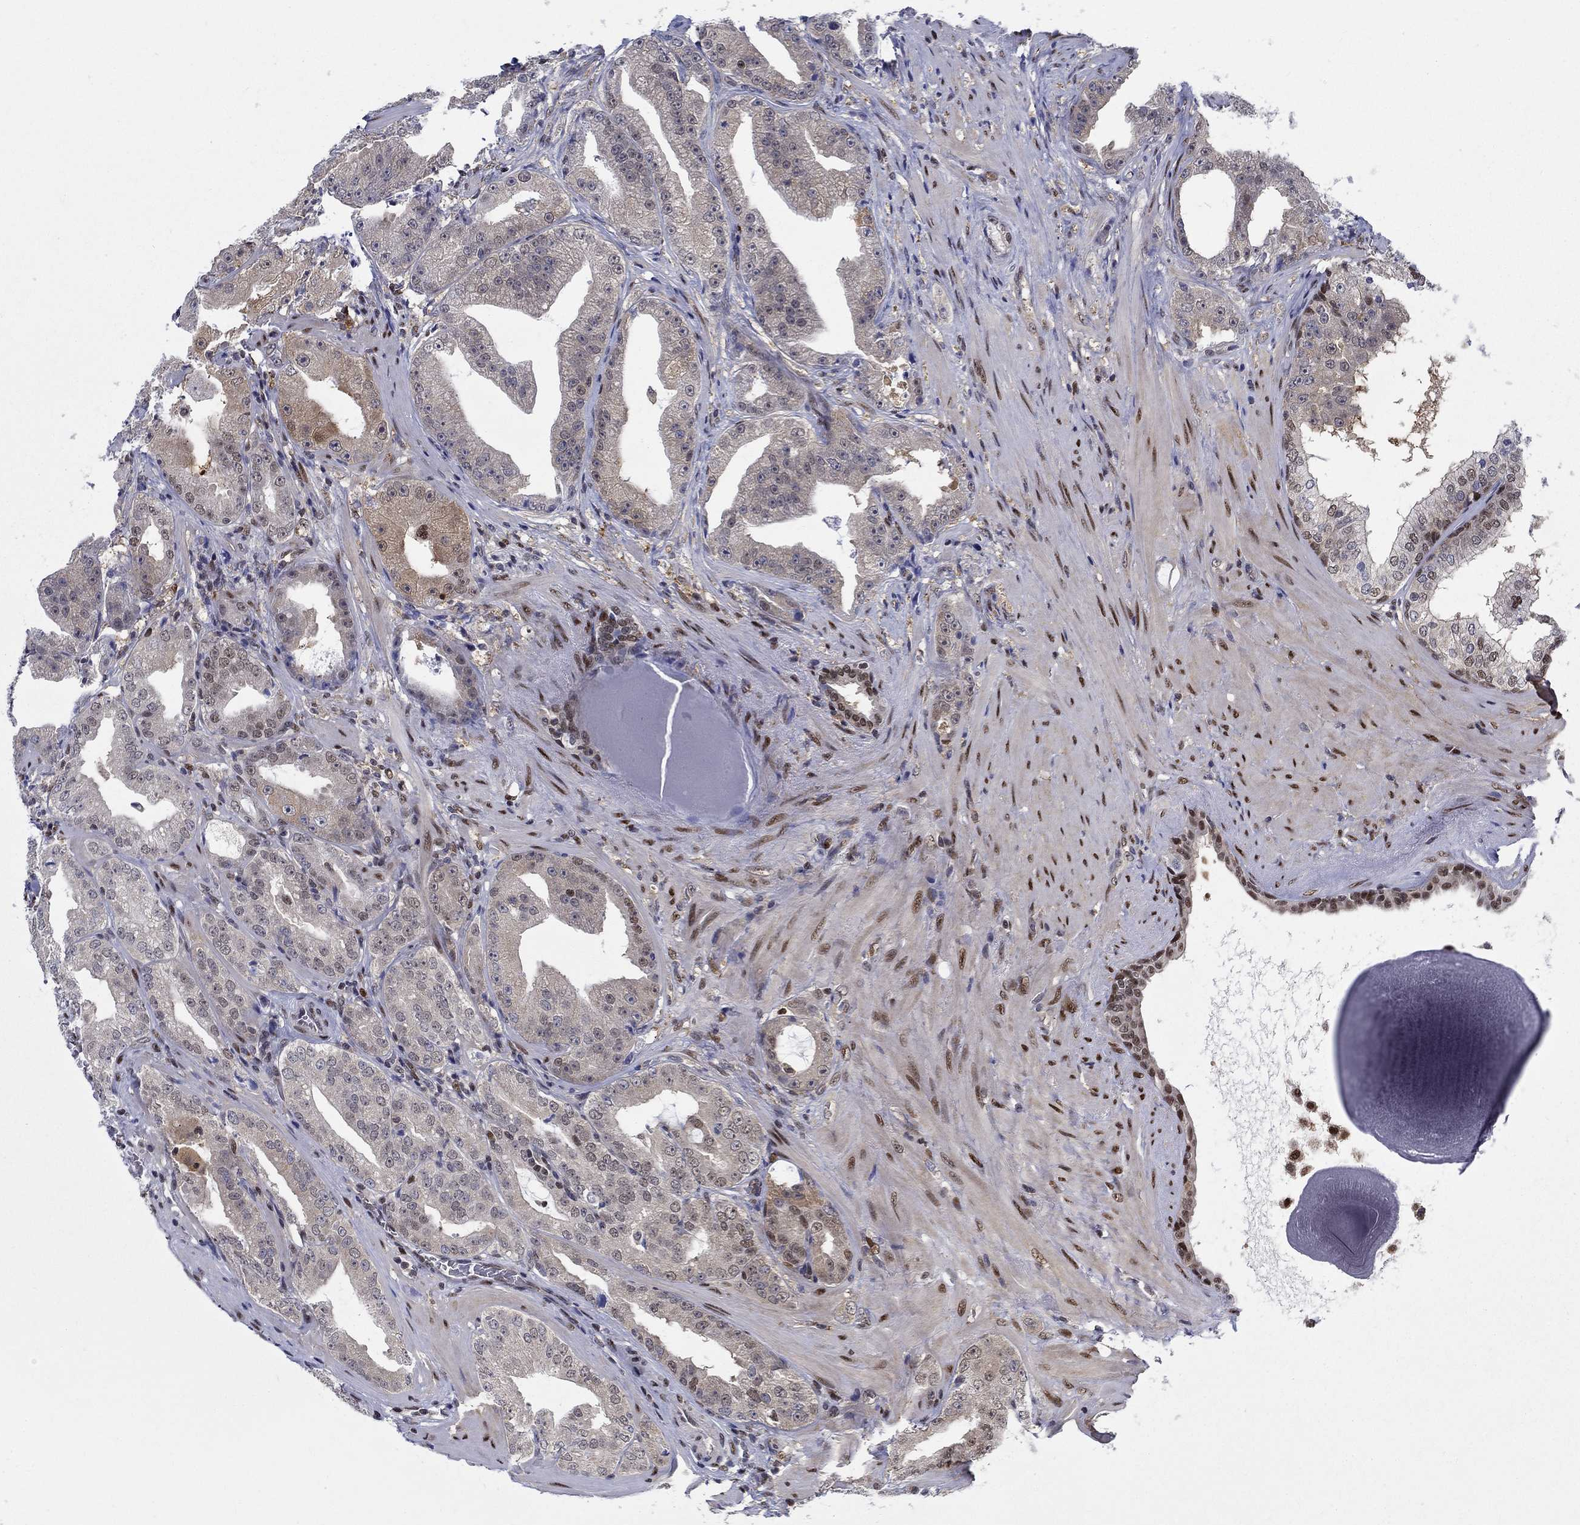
{"staining": {"intensity": "negative", "quantity": "none", "location": "none"}, "tissue": "prostate cancer", "cell_type": "Tumor cells", "image_type": "cancer", "snomed": [{"axis": "morphology", "description": "Adenocarcinoma, Low grade"}, {"axis": "topography", "description": "Prostate"}], "caption": "DAB immunohistochemical staining of prostate adenocarcinoma (low-grade) exhibits no significant positivity in tumor cells.", "gene": "ZNF594", "patient": {"sex": "male", "age": 62}}